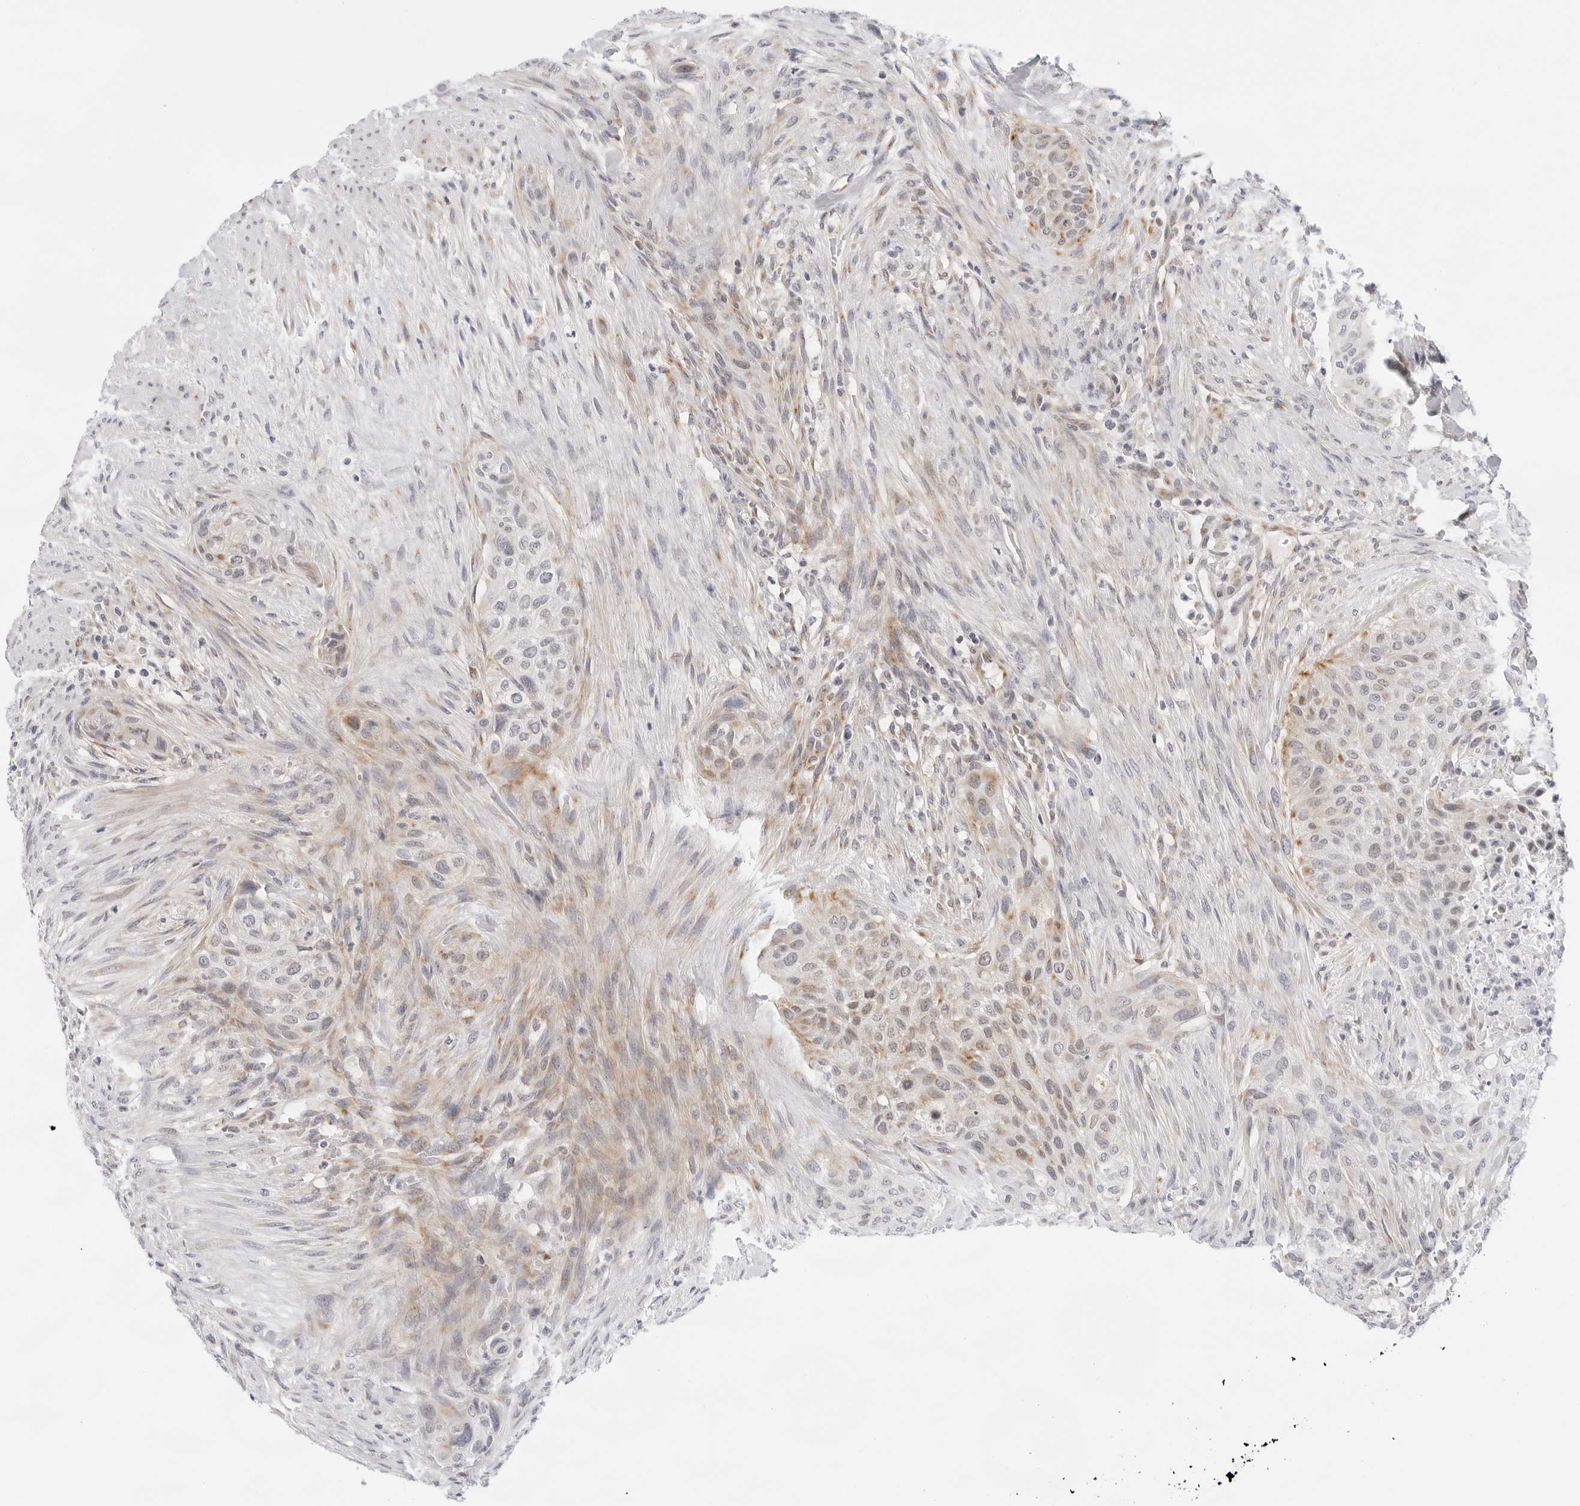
{"staining": {"intensity": "weak", "quantity": "25%-75%", "location": "cytoplasmic/membranous"}, "tissue": "urothelial cancer", "cell_type": "Tumor cells", "image_type": "cancer", "snomed": [{"axis": "morphology", "description": "Urothelial carcinoma, High grade"}, {"axis": "topography", "description": "Urinary bladder"}], "caption": "Human urothelial cancer stained with a brown dye reveals weak cytoplasmic/membranous positive staining in about 25%-75% of tumor cells.", "gene": "CIART", "patient": {"sex": "male", "age": 35}}